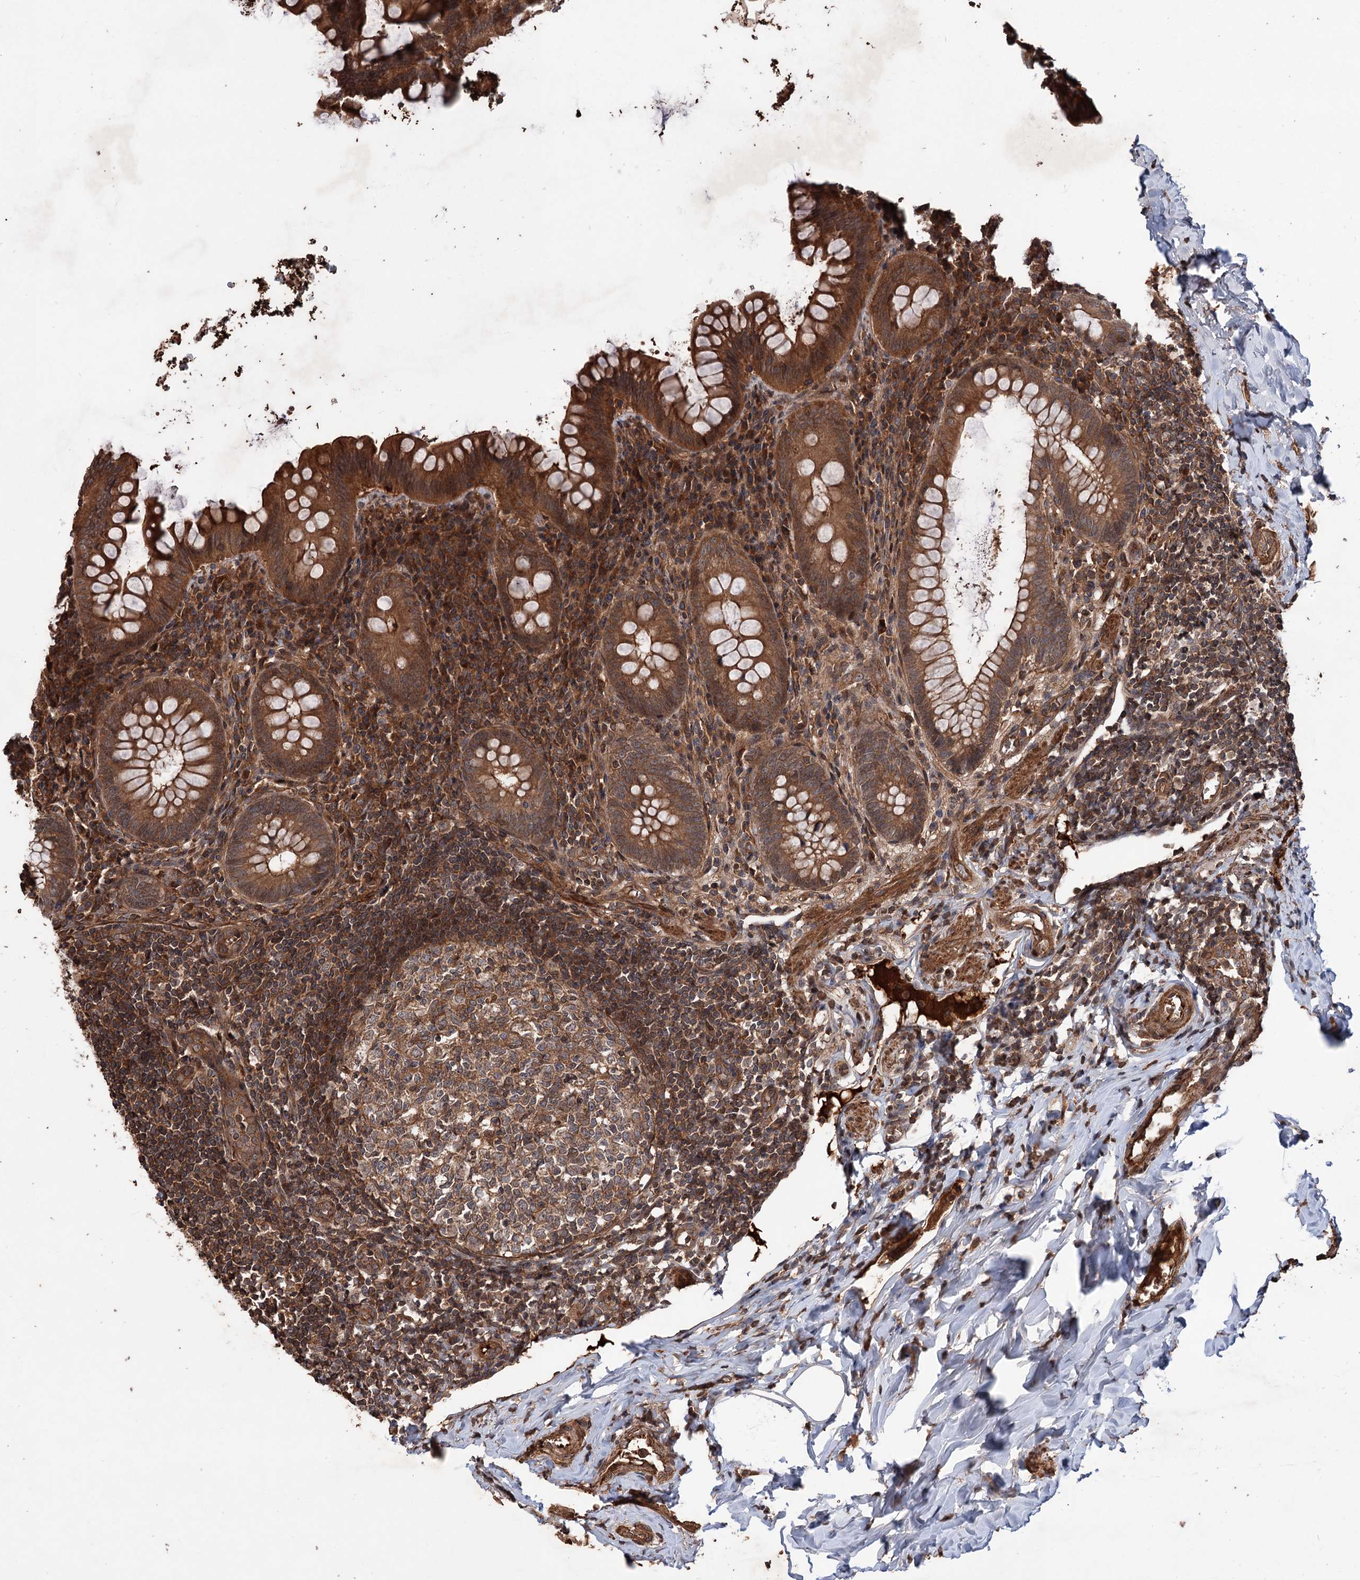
{"staining": {"intensity": "strong", "quantity": ">75%", "location": "cytoplasmic/membranous"}, "tissue": "appendix", "cell_type": "Glandular cells", "image_type": "normal", "snomed": [{"axis": "morphology", "description": "Normal tissue, NOS"}, {"axis": "topography", "description": "Appendix"}], "caption": "Strong cytoplasmic/membranous expression is present in about >75% of glandular cells in unremarkable appendix. The protein of interest is shown in brown color, while the nuclei are stained blue.", "gene": "ADK", "patient": {"sex": "female", "age": 33}}